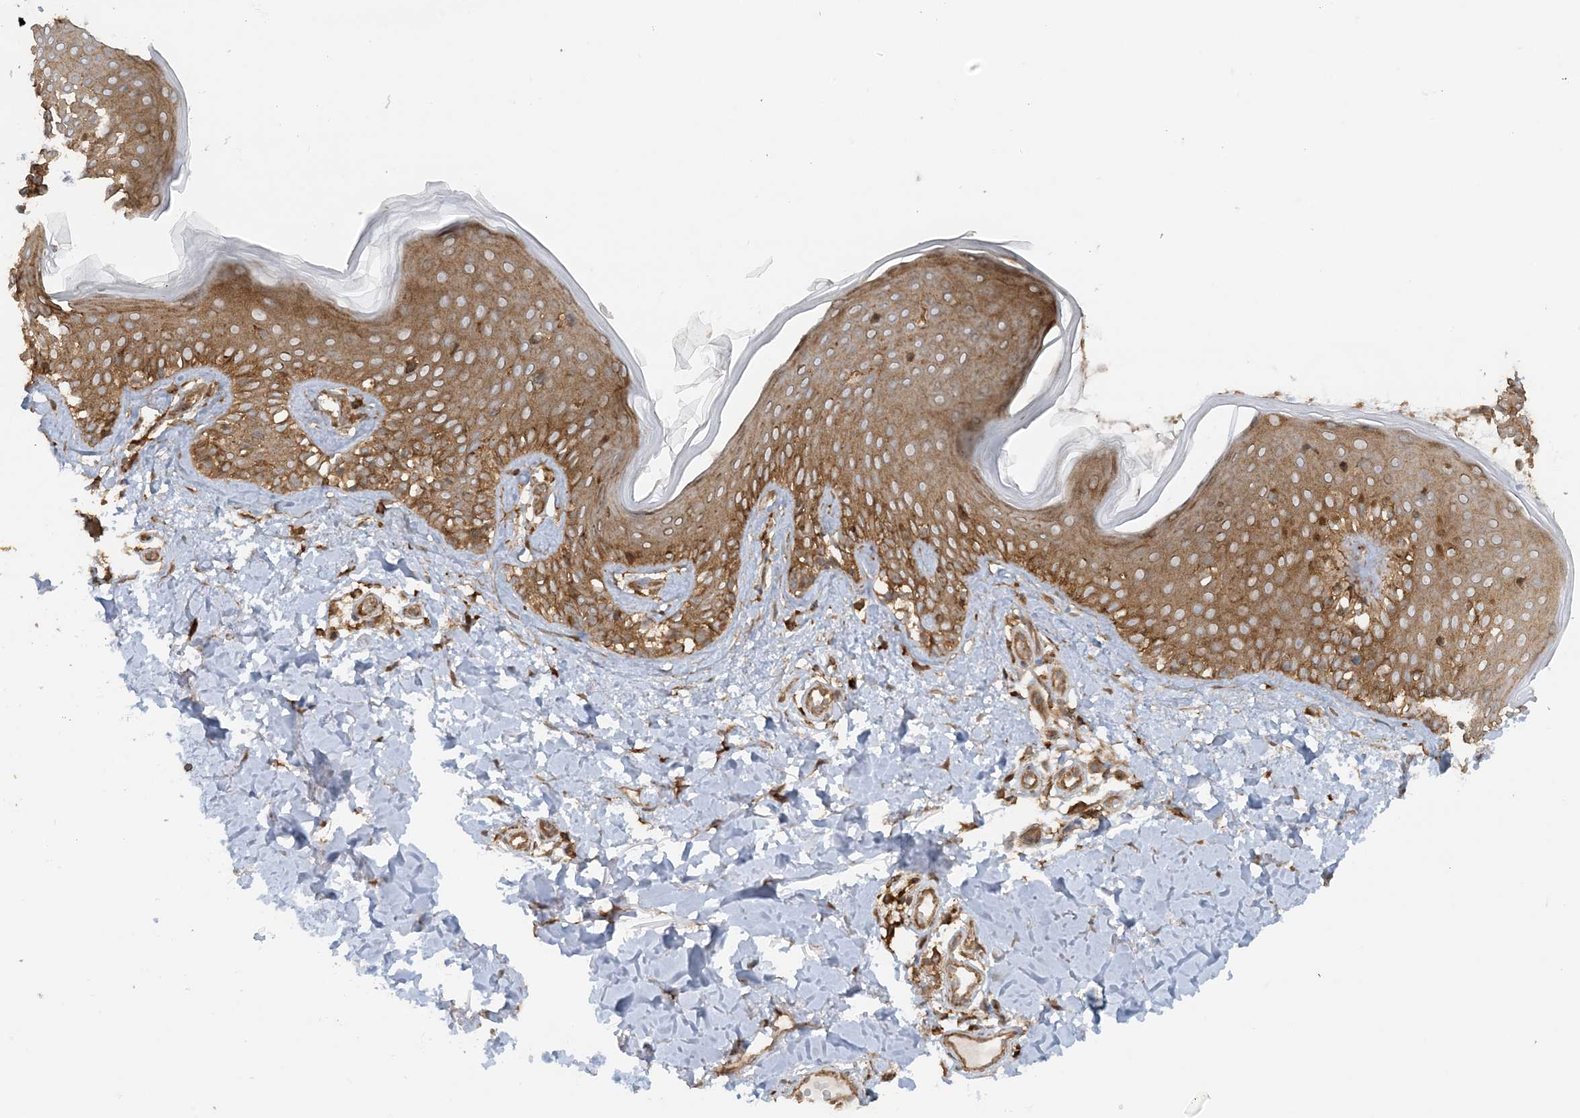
{"staining": {"intensity": "moderate", "quantity": ">75%", "location": "cytoplasmic/membranous"}, "tissue": "skin", "cell_type": "Fibroblasts", "image_type": "normal", "snomed": [{"axis": "morphology", "description": "Normal tissue, NOS"}, {"axis": "topography", "description": "Skin"}], "caption": "Immunohistochemistry image of benign skin: human skin stained using immunohistochemistry (IHC) displays medium levels of moderate protein expression localized specifically in the cytoplasmic/membranous of fibroblasts, appearing as a cytoplasmic/membranous brown color.", "gene": "STAM2", "patient": {"sex": "male", "age": 37}}